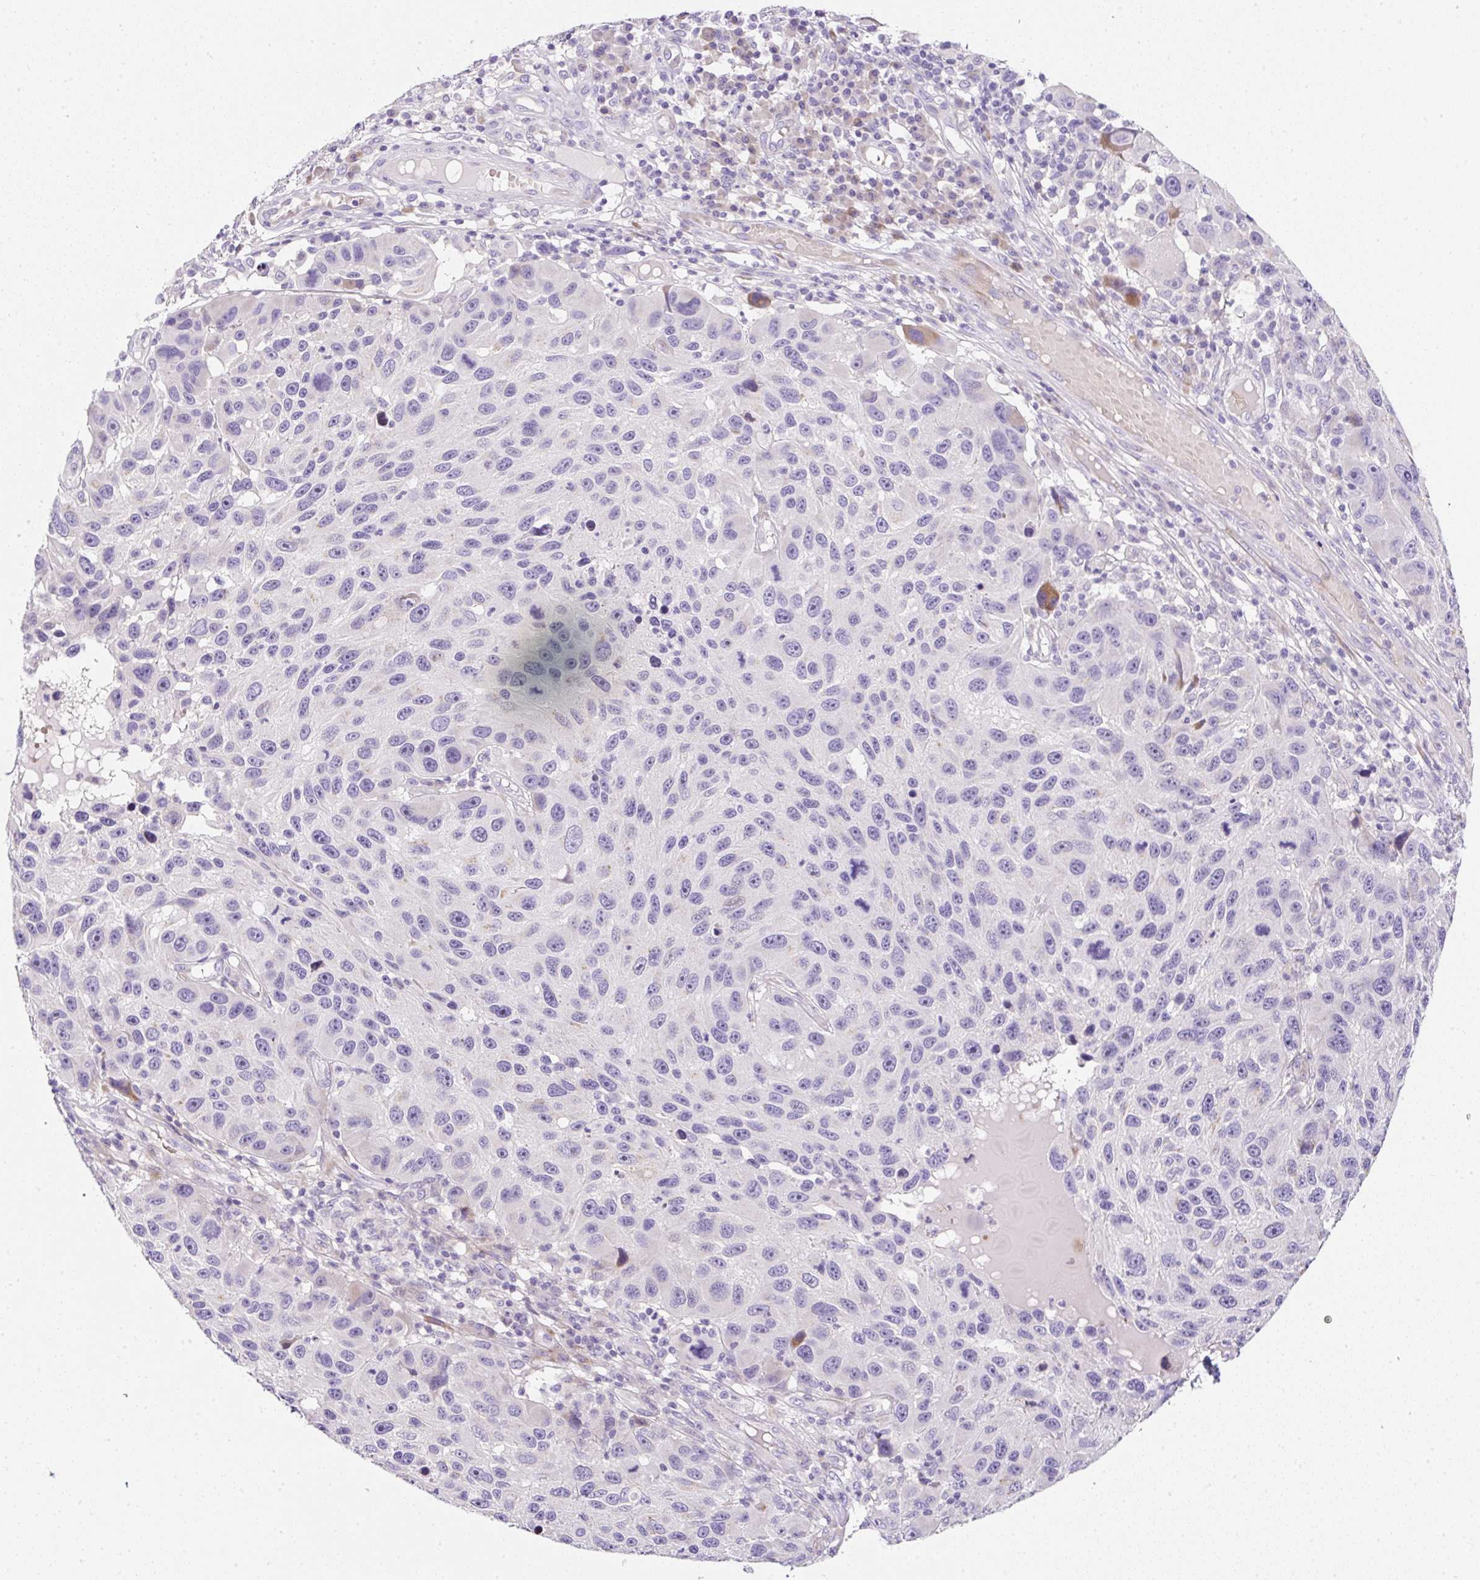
{"staining": {"intensity": "moderate", "quantity": "<25%", "location": "cytoplasmic/membranous"}, "tissue": "melanoma", "cell_type": "Tumor cells", "image_type": "cancer", "snomed": [{"axis": "morphology", "description": "Malignant melanoma, NOS"}, {"axis": "topography", "description": "Skin"}], "caption": "Melanoma stained with DAB immunohistochemistry reveals low levels of moderate cytoplasmic/membranous expression in approximately <25% of tumor cells.", "gene": "DTX4", "patient": {"sex": "male", "age": 53}}